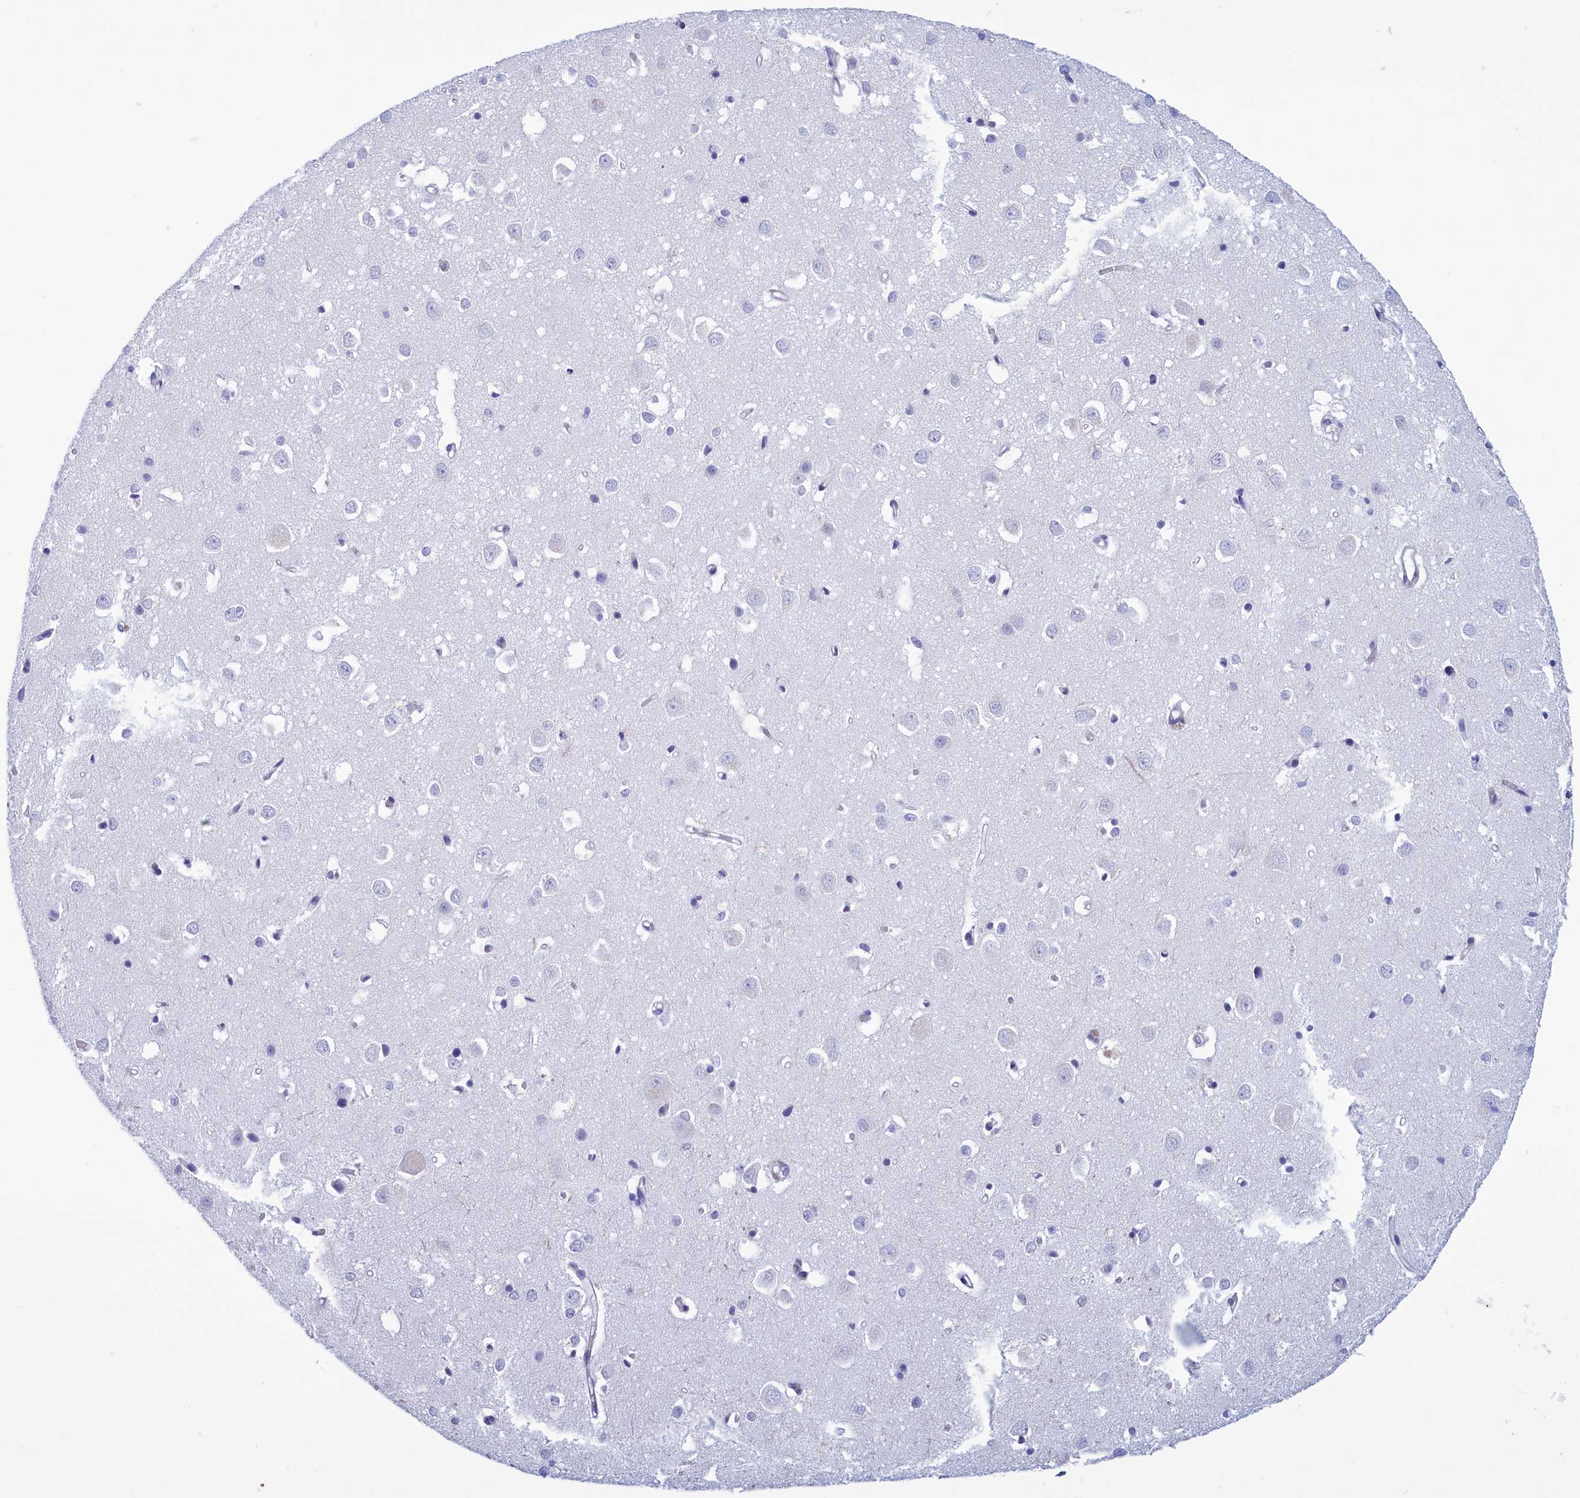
{"staining": {"intensity": "negative", "quantity": "none", "location": "none"}, "tissue": "cerebral cortex", "cell_type": "Endothelial cells", "image_type": "normal", "snomed": [{"axis": "morphology", "description": "Normal tissue, NOS"}, {"axis": "topography", "description": "Cerebral cortex"}], "caption": "This is a histopathology image of immunohistochemistry (IHC) staining of unremarkable cerebral cortex, which shows no expression in endothelial cells. (Stains: DAB immunohistochemistry with hematoxylin counter stain, Microscopy: brightfield microscopy at high magnification).", "gene": "TMEM97", "patient": {"sex": "female", "age": 64}}